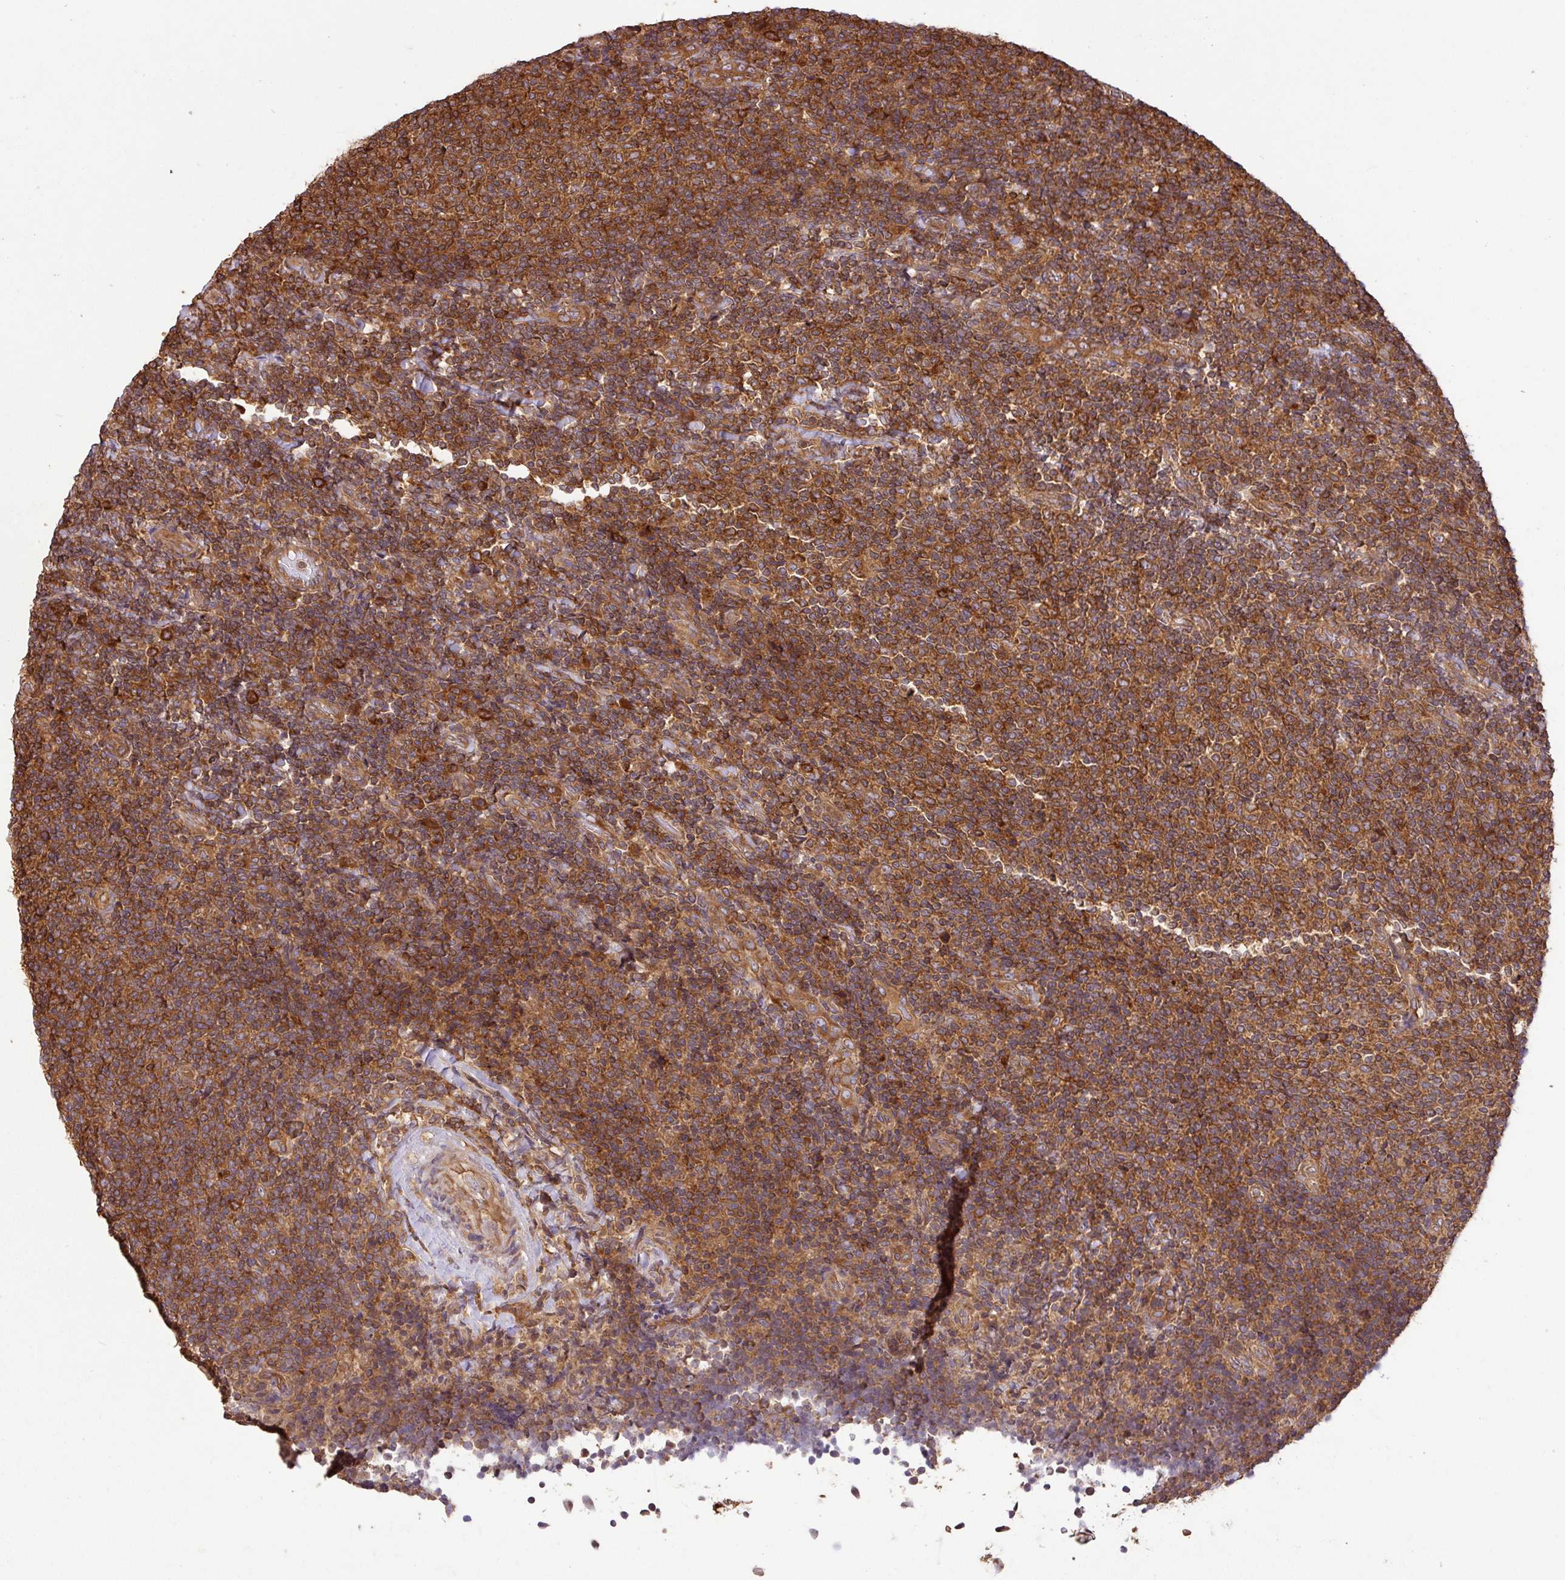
{"staining": {"intensity": "strong", "quantity": ">75%", "location": "cytoplasmic/membranous"}, "tissue": "lymphoma", "cell_type": "Tumor cells", "image_type": "cancer", "snomed": [{"axis": "morphology", "description": "Malignant lymphoma, non-Hodgkin's type, Low grade"}, {"axis": "topography", "description": "Lymph node"}], "caption": "The photomicrograph displays a brown stain indicating the presence of a protein in the cytoplasmic/membranous of tumor cells in malignant lymphoma, non-Hodgkin's type (low-grade).", "gene": "GSPT1", "patient": {"sex": "male", "age": 52}}